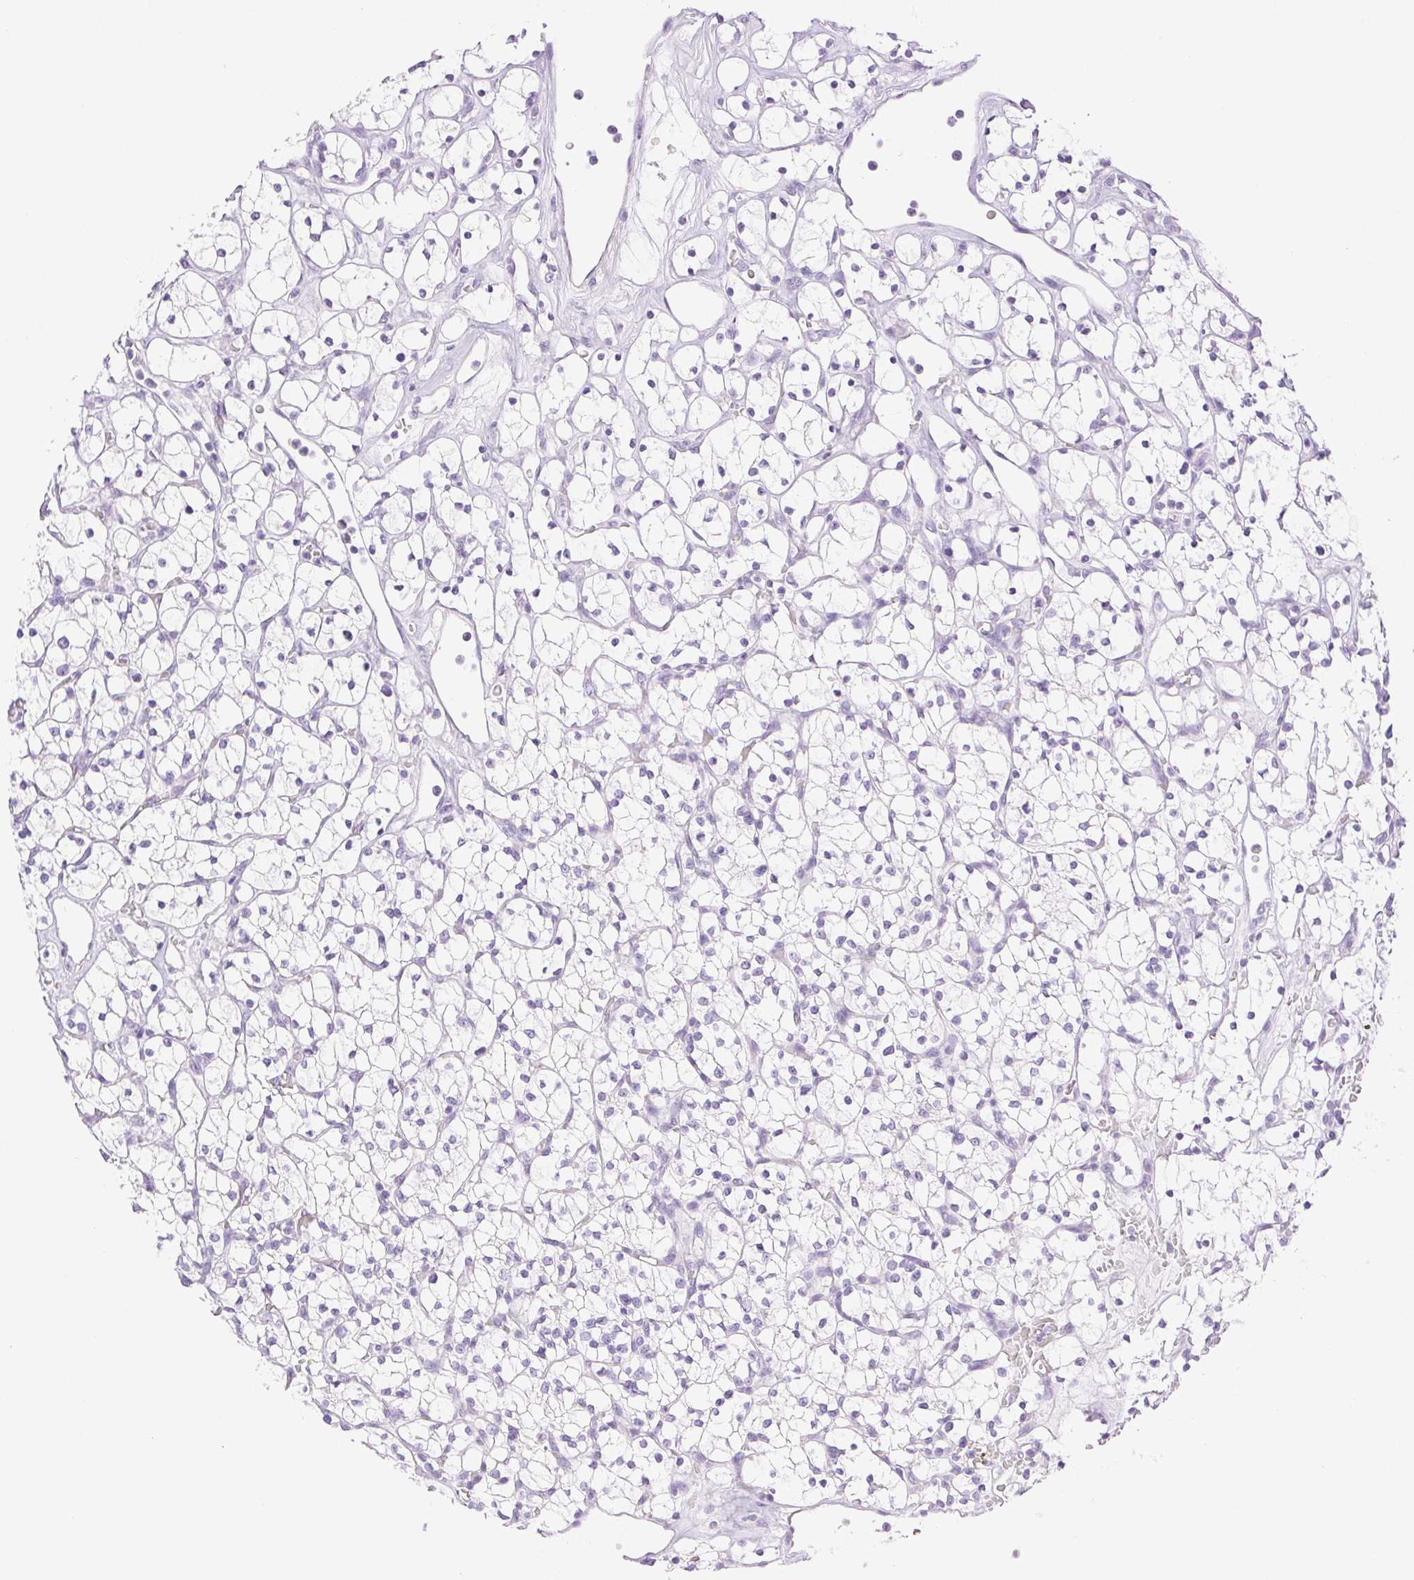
{"staining": {"intensity": "negative", "quantity": "none", "location": "none"}, "tissue": "renal cancer", "cell_type": "Tumor cells", "image_type": "cancer", "snomed": [{"axis": "morphology", "description": "Adenocarcinoma, NOS"}, {"axis": "topography", "description": "Kidney"}], "caption": "Immunohistochemistry (IHC) micrograph of neoplastic tissue: renal cancer stained with DAB (3,3'-diaminobenzidine) shows no significant protein positivity in tumor cells.", "gene": "SPACA4", "patient": {"sex": "female", "age": 64}}